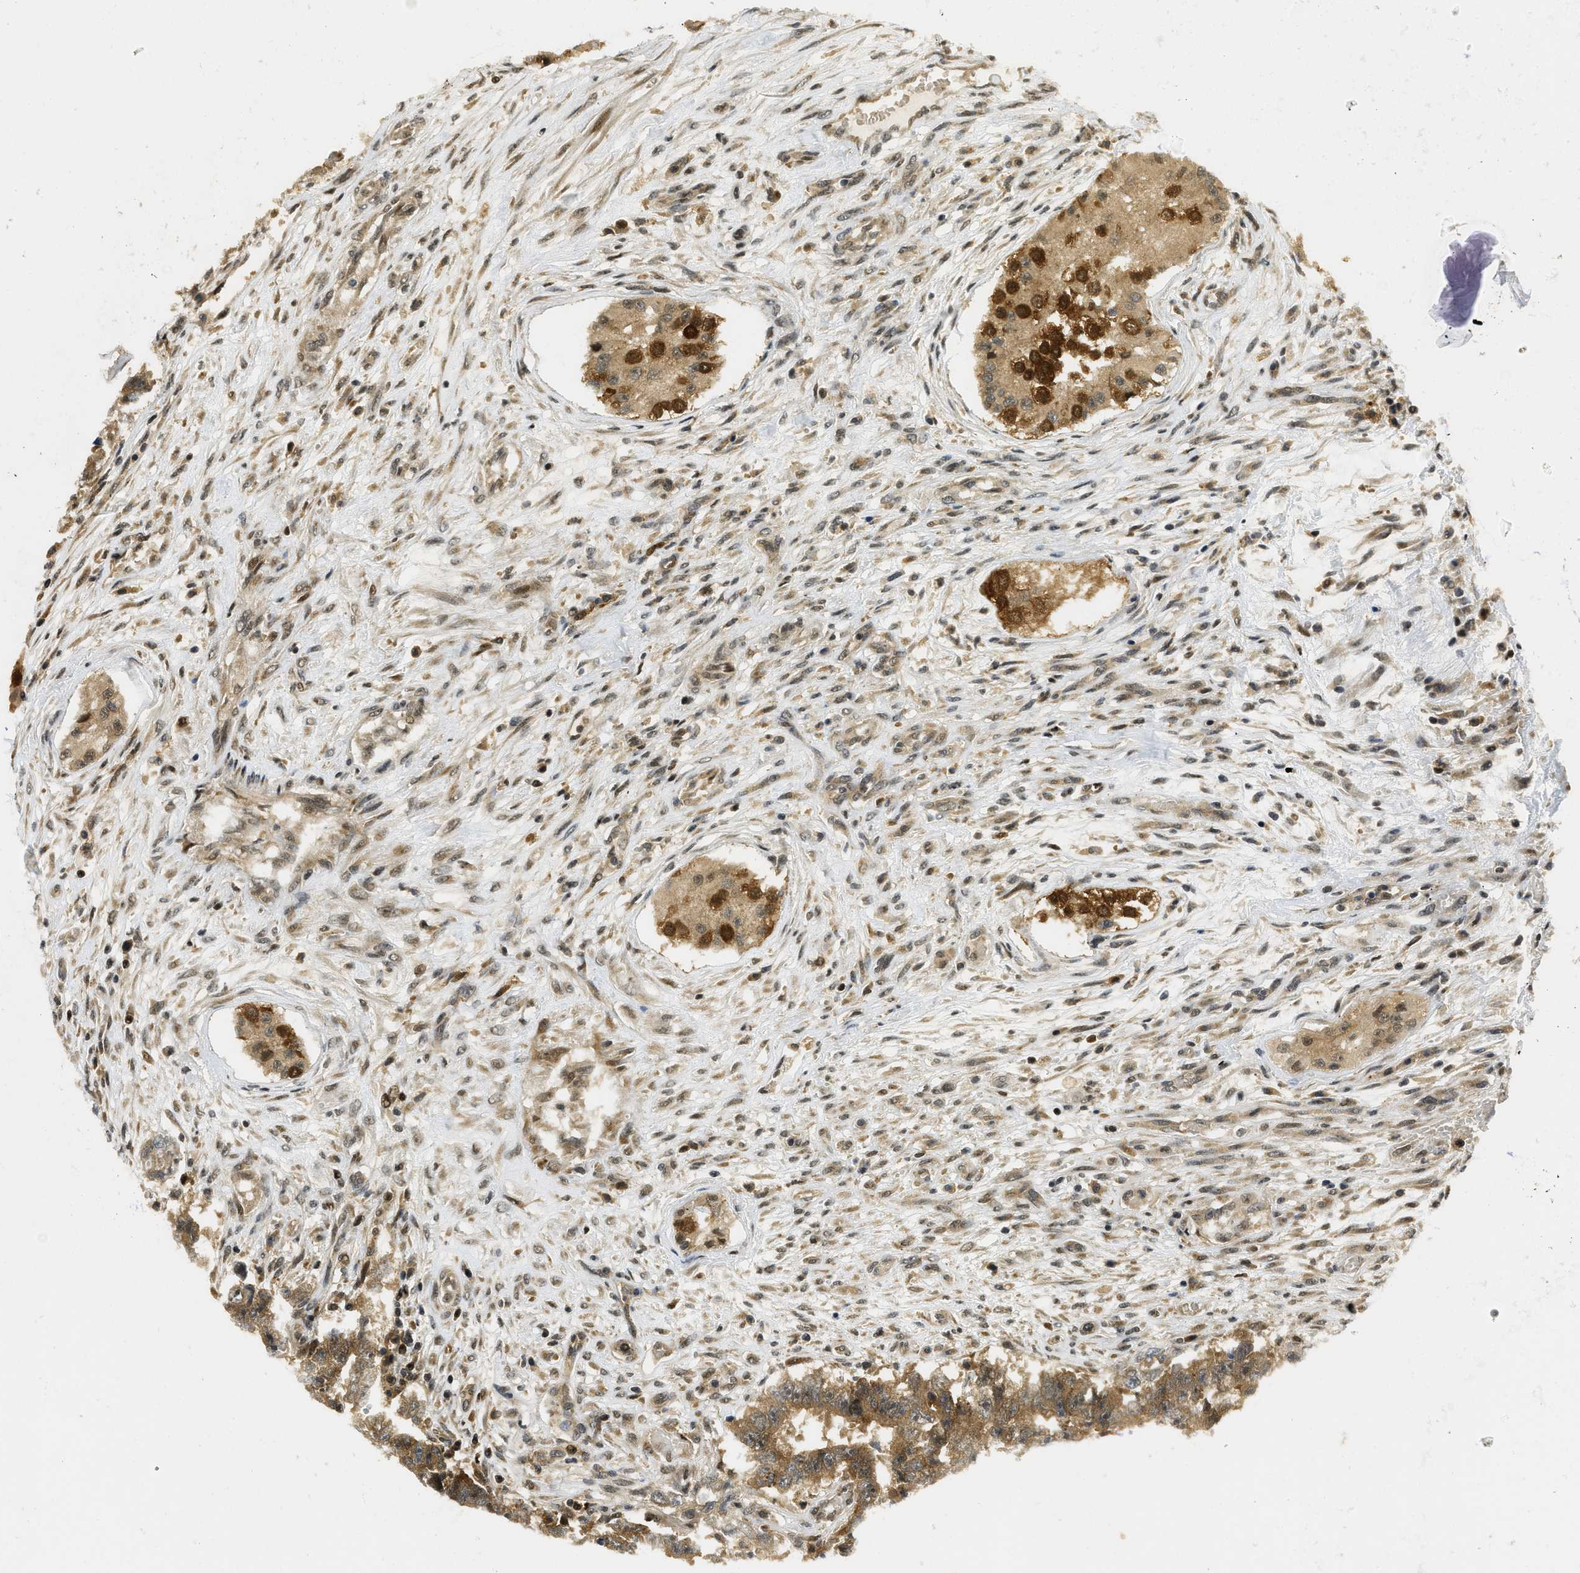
{"staining": {"intensity": "moderate", "quantity": ">75%", "location": "cytoplasmic/membranous"}, "tissue": "testis cancer", "cell_type": "Tumor cells", "image_type": "cancer", "snomed": [{"axis": "morphology", "description": "Carcinoma, Embryonal, NOS"}, {"axis": "topography", "description": "Testis"}], "caption": "This image exhibits embryonal carcinoma (testis) stained with immunohistochemistry (IHC) to label a protein in brown. The cytoplasmic/membranous of tumor cells show moderate positivity for the protein. Nuclei are counter-stained blue.", "gene": "ADSL", "patient": {"sex": "male", "age": 25}}